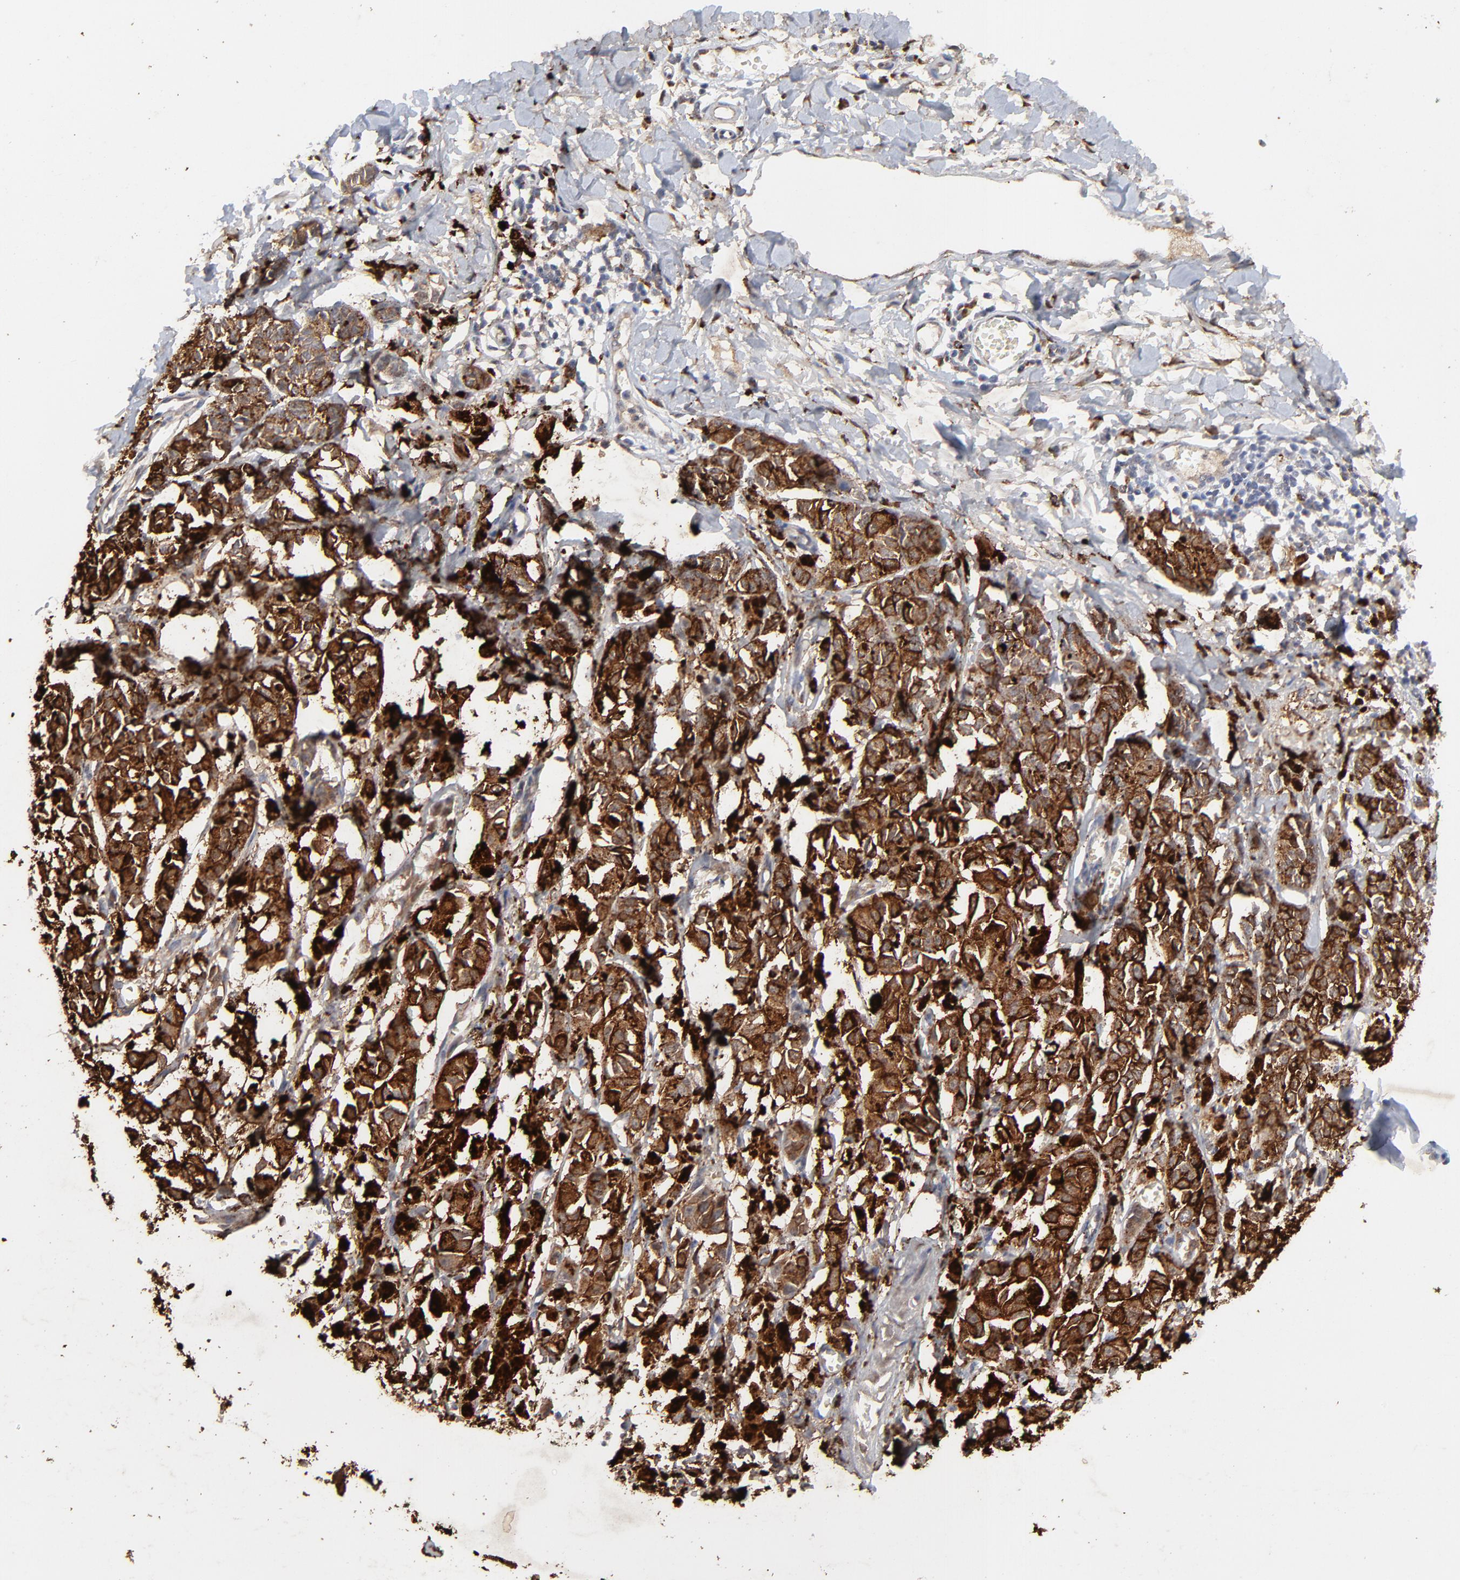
{"staining": {"intensity": "strong", "quantity": ">75%", "location": "cytoplasmic/membranous"}, "tissue": "melanoma", "cell_type": "Tumor cells", "image_type": "cancer", "snomed": [{"axis": "morphology", "description": "Malignant melanoma, NOS"}, {"axis": "topography", "description": "Skin"}], "caption": "Melanoma tissue shows strong cytoplasmic/membranous expression in about >75% of tumor cells Nuclei are stained in blue.", "gene": "LGALS3", "patient": {"sex": "male", "age": 76}}